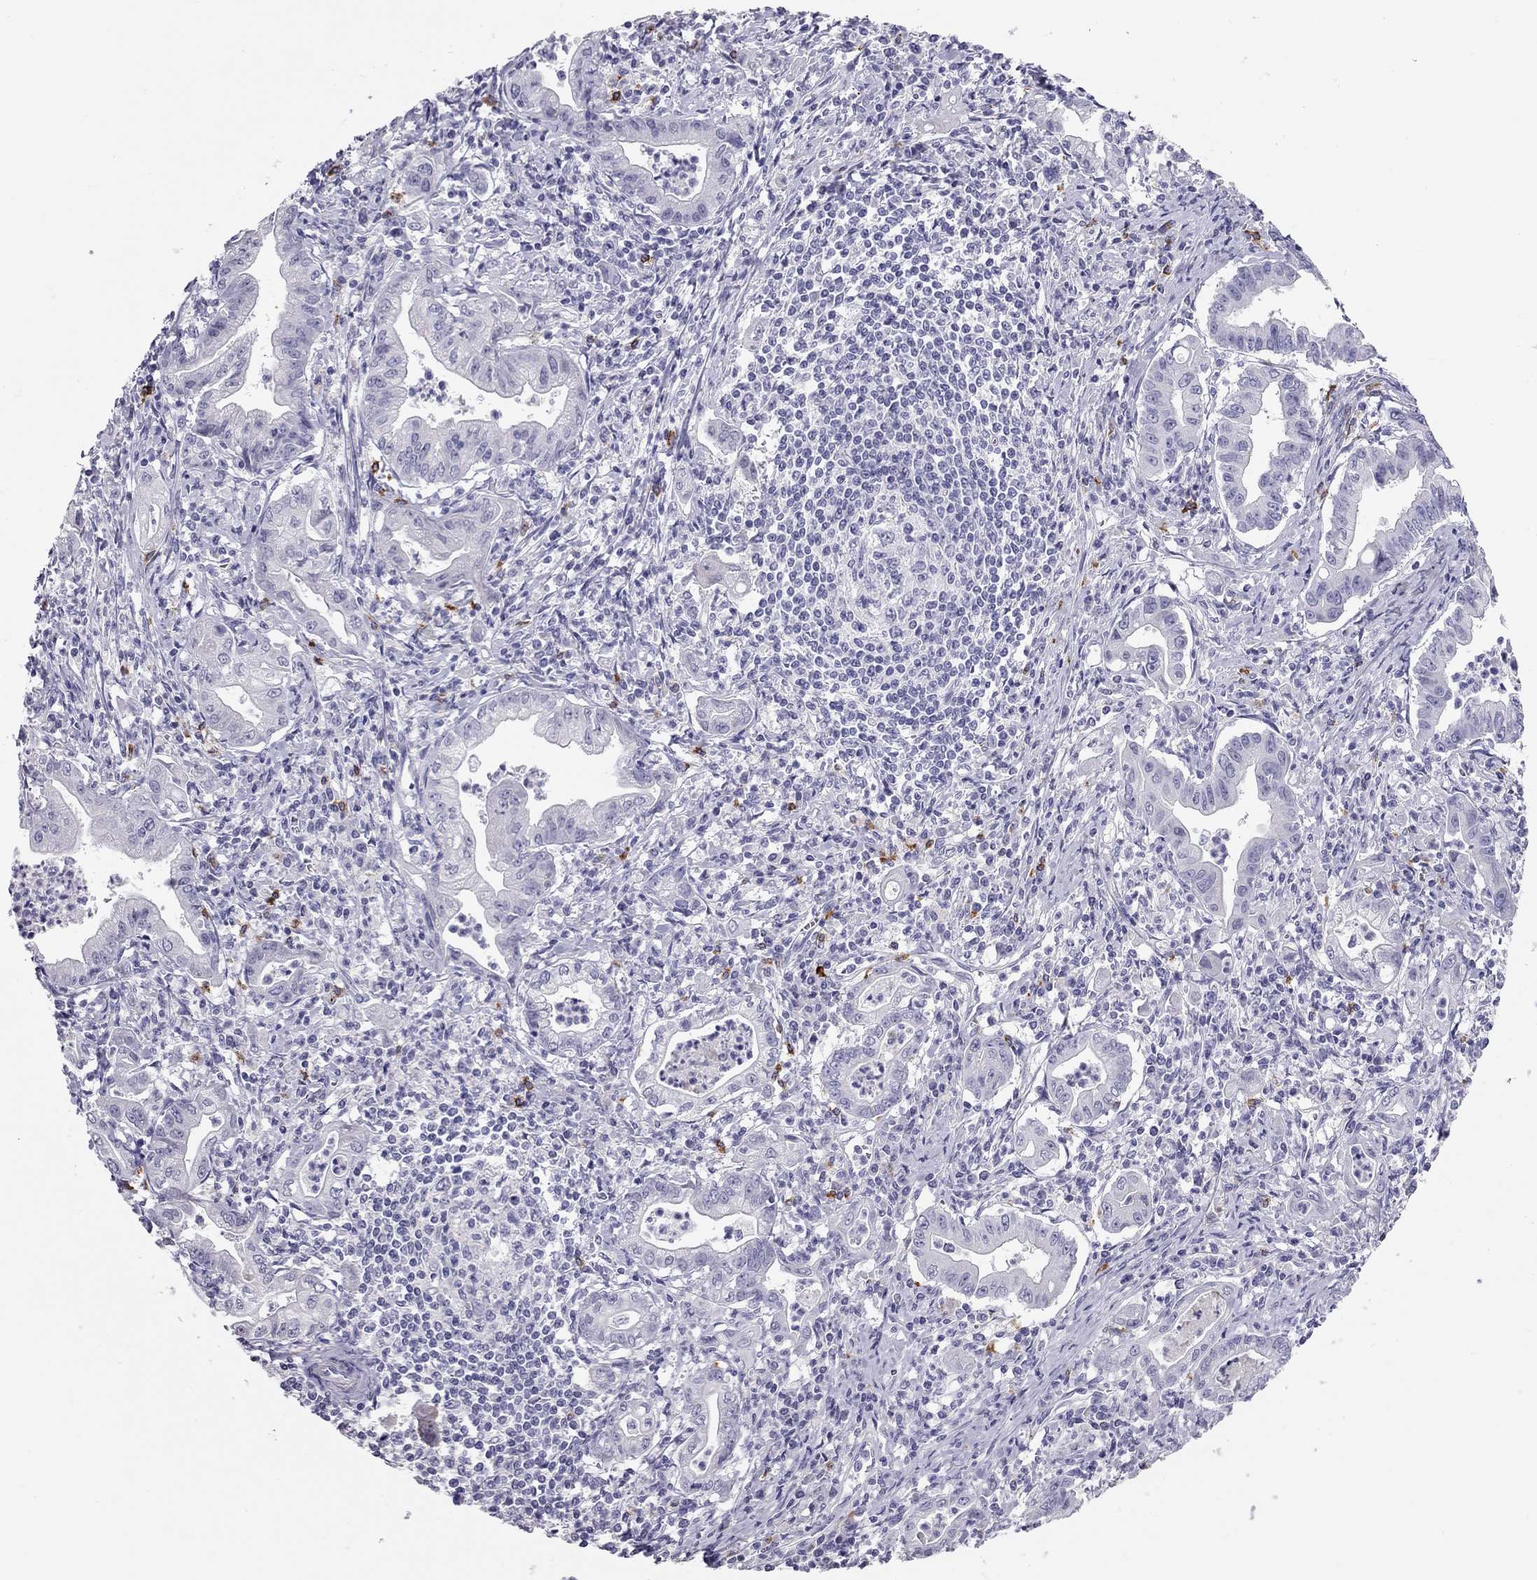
{"staining": {"intensity": "negative", "quantity": "none", "location": "none"}, "tissue": "stomach cancer", "cell_type": "Tumor cells", "image_type": "cancer", "snomed": [{"axis": "morphology", "description": "Adenocarcinoma, NOS"}, {"axis": "topography", "description": "Stomach, upper"}], "caption": "Immunohistochemical staining of adenocarcinoma (stomach) reveals no significant staining in tumor cells.", "gene": "IL17REL", "patient": {"sex": "female", "age": 79}}